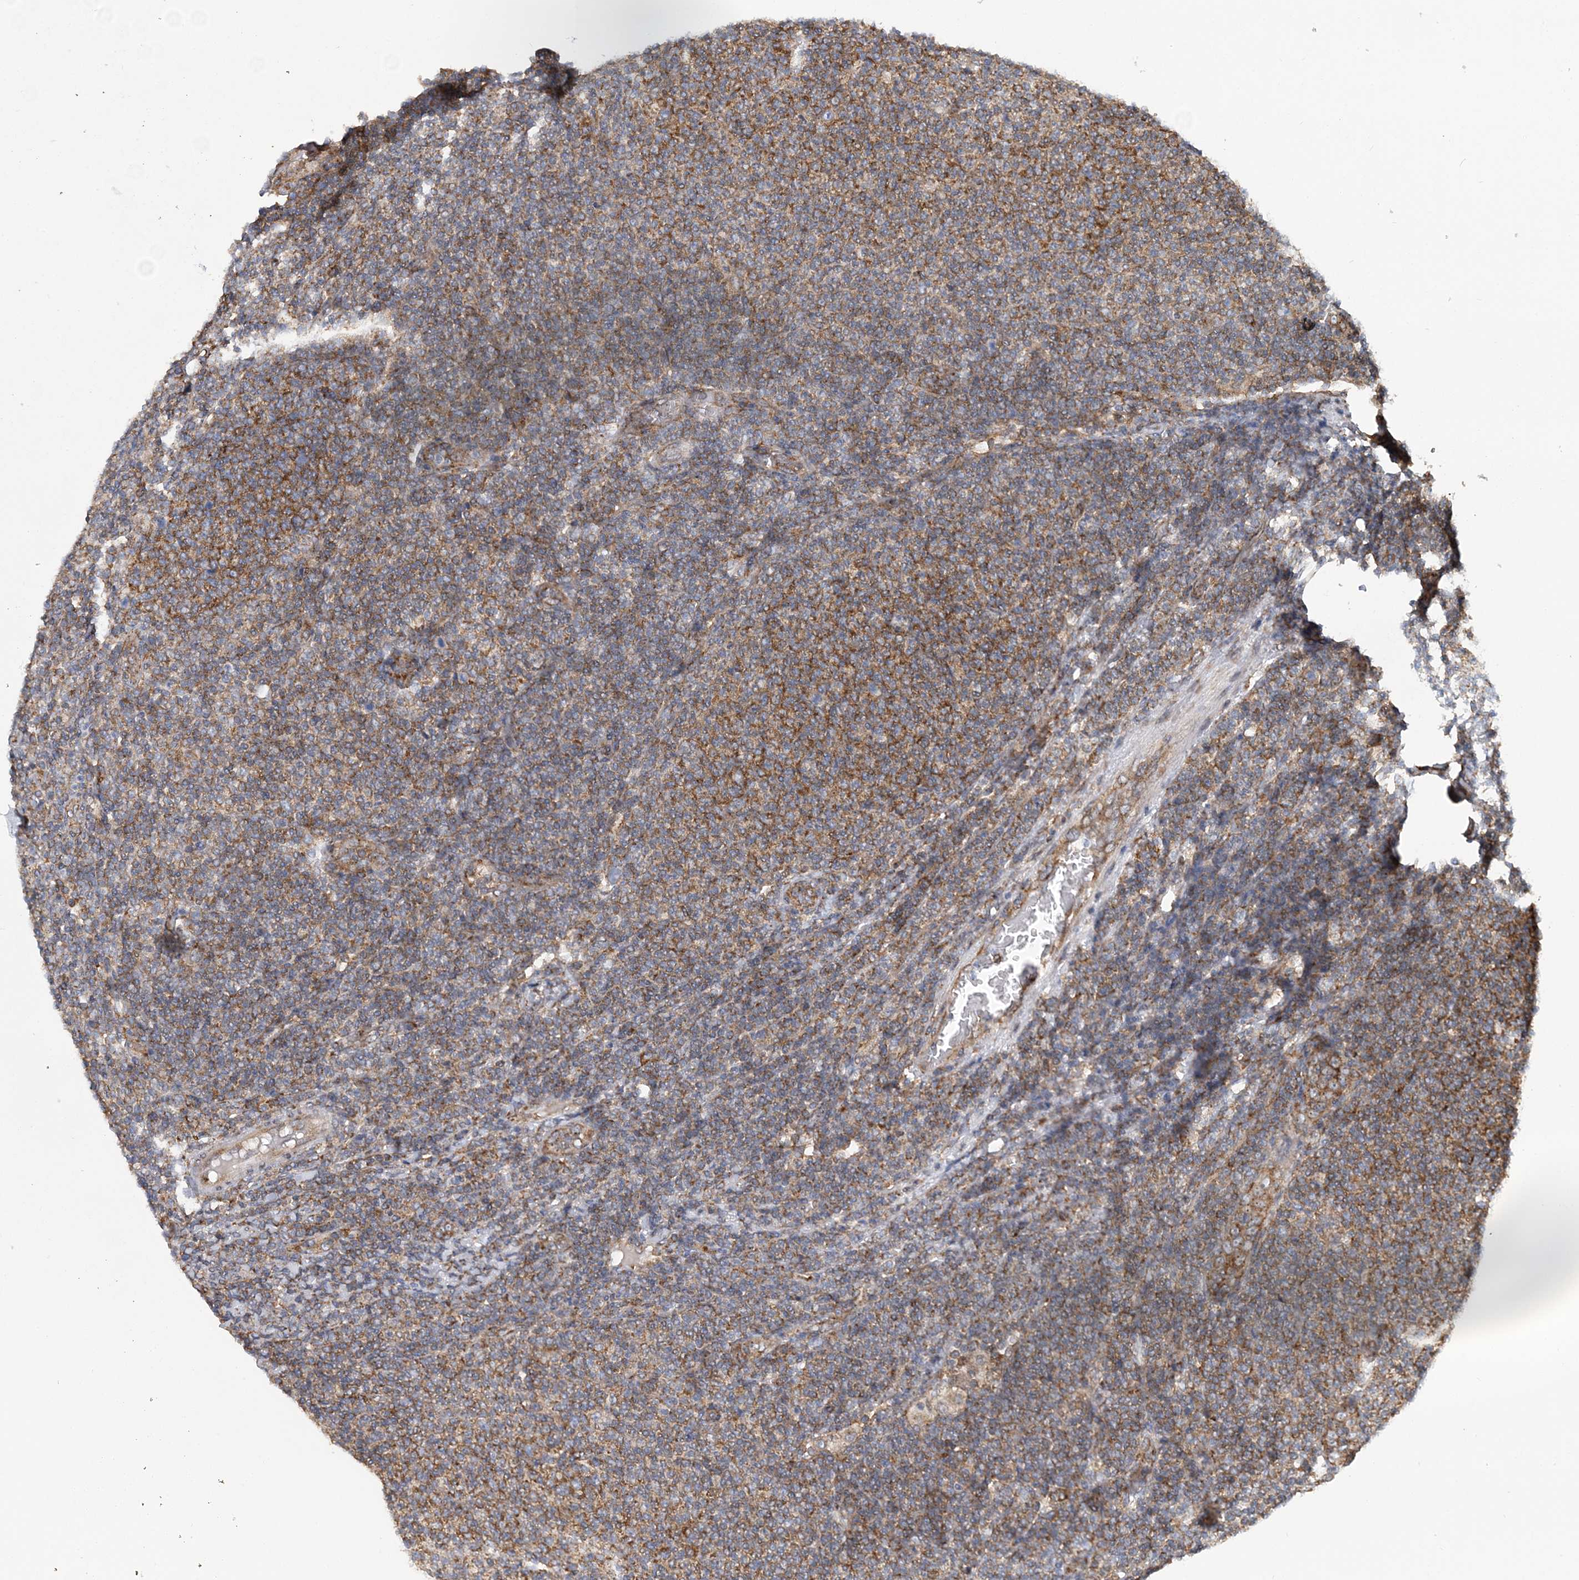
{"staining": {"intensity": "moderate", "quantity": "25%-75%", "location": "cytoplasmic/membranous"}, "tissue": "lymphoma", "cell_type": "Tumor cells", "image_type": "cancer", "snomed": [{"axis": "morphology", "description": "Malignant lymphoma, non-Hodgkin's type, Low grade"}, {"axis": "topography", "description": "Lymph node"}], "caption": "Protein staining by immunohistochemistry shows moderate cytoplasmic/membranous positivity in approximately 25%-75% of tumor cells in low-grade malignant lymphoma, non-Hodgkin's type.", "gene": "PHF1", "patient": {"sex": "male", "age": 66}}